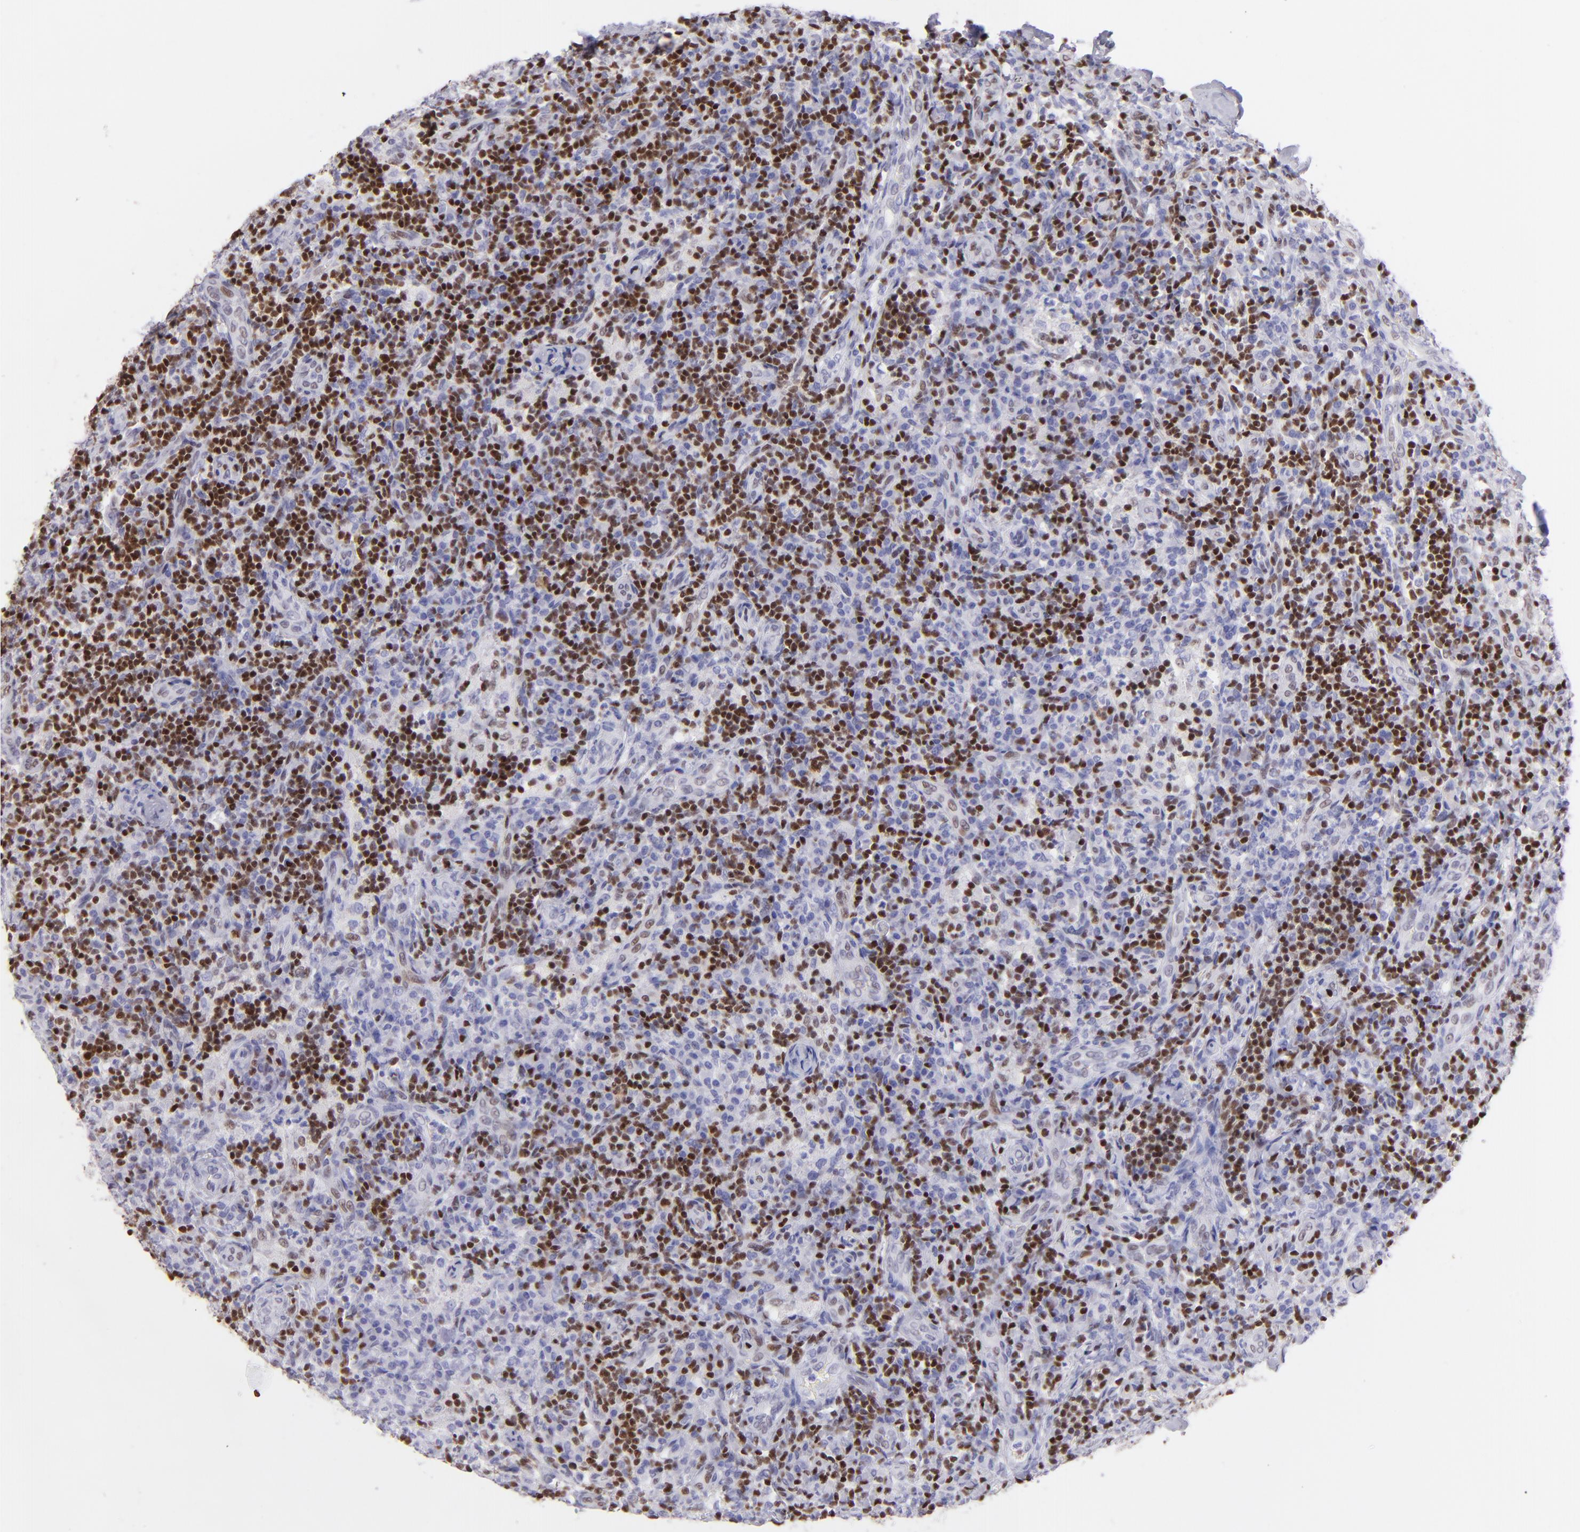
{"staining": {"intensity": "strong", "quantity": "25%-75%", "location": "nuclear"}, "tissue": "lymph node", "cell_type": "Non-germinal center cells", "image_type": "normal", "snomed": [{"axis": "morphology", "description": "Normal tissue, NOS"}, {"axis": "morphology", "description": "Inflammation, NOS"}, {"axis": "topography", "description": "Lymph node"}], "caption": "The histopathology image displays immunohistochemical staining of benign lymph node. There is strong nuclear staining is present in approximately 25%-75% of non-germinal center cells.", "gene": "ETS1", "patient": {"sex": "male", "age": 46}}